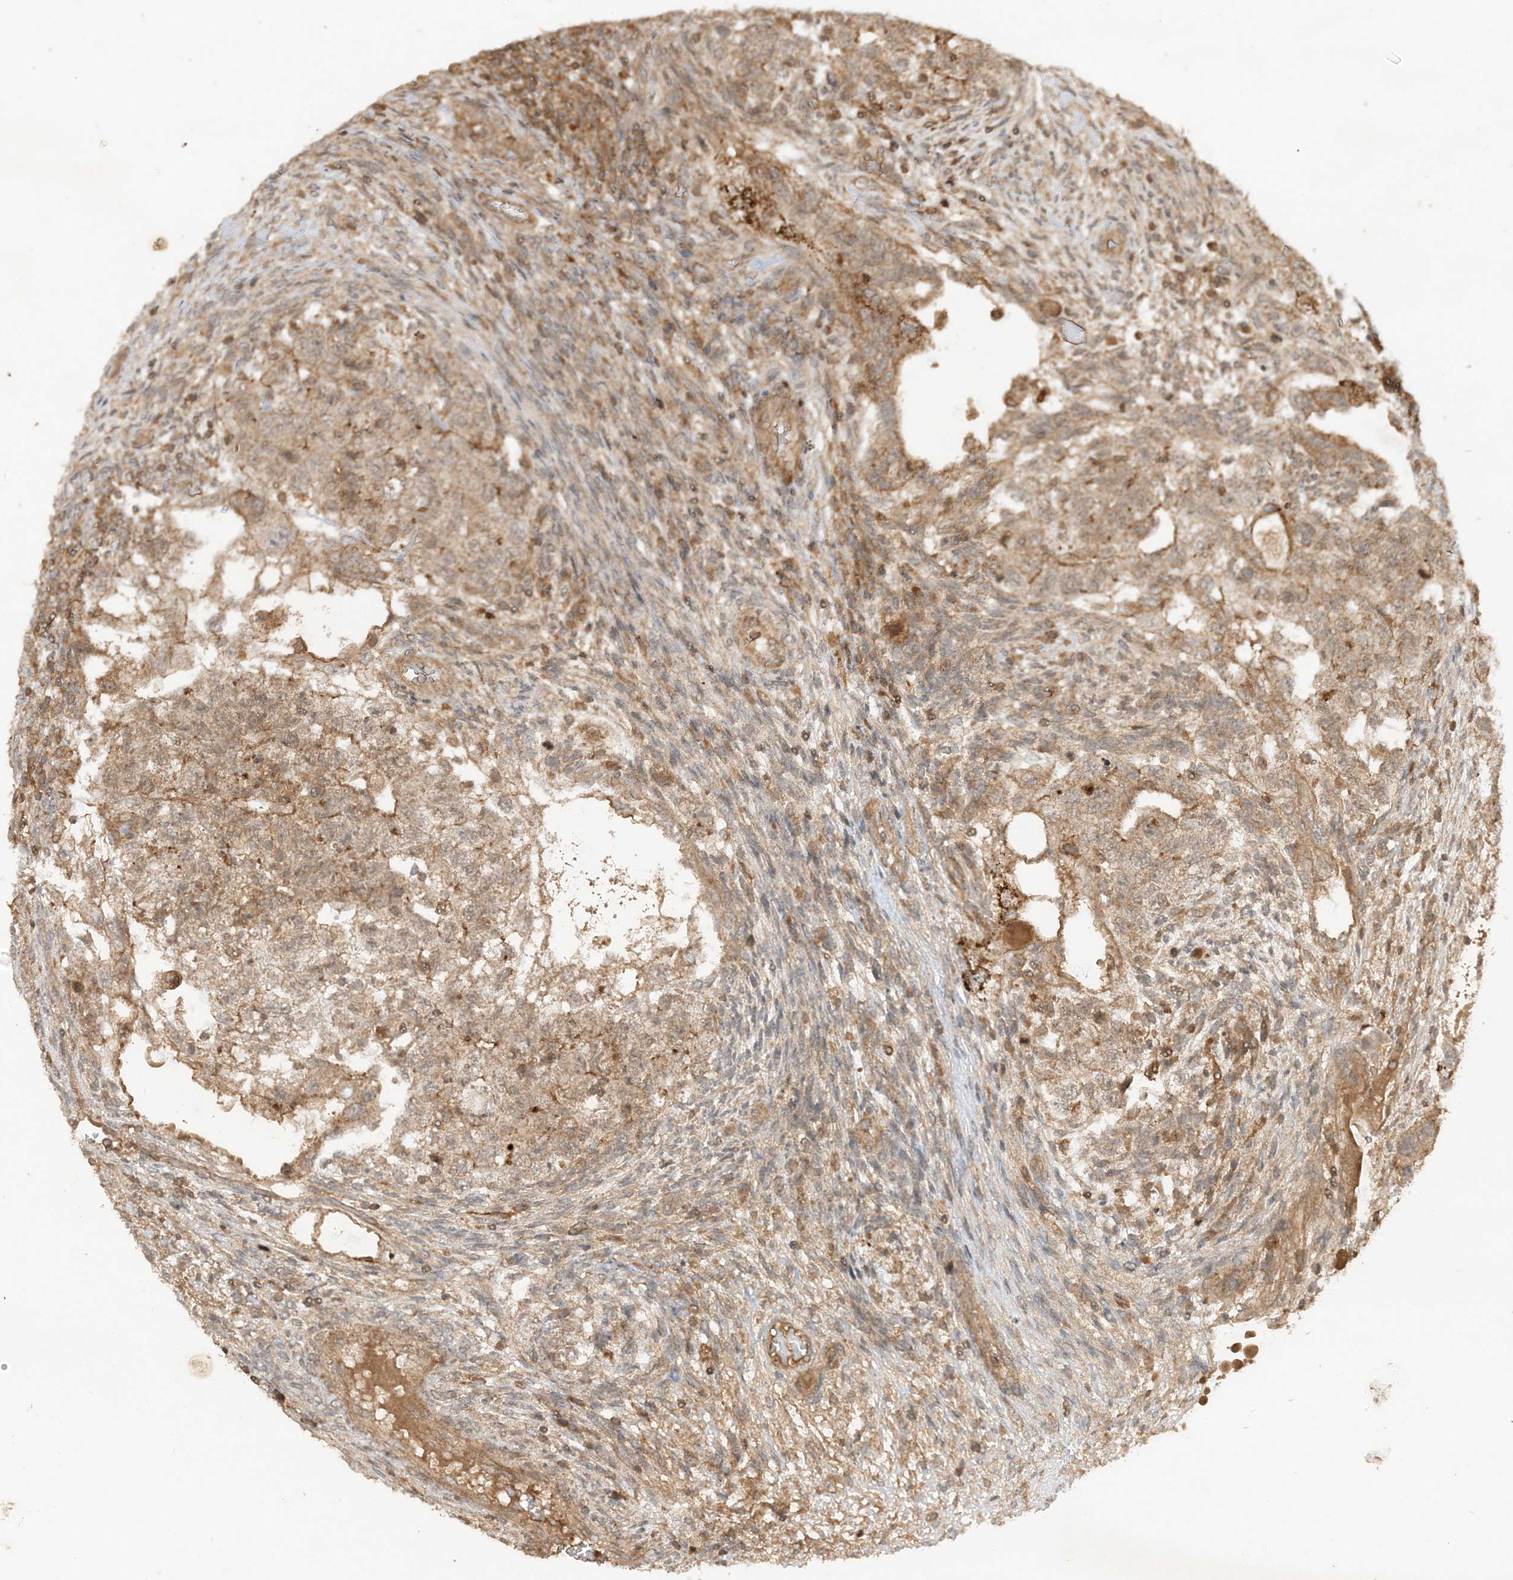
{"staining": {"intensity": "weak", "quantity": ">75%", "location": "cytoplasmic/membranous"}, "tissue": "testis cancer", "cell_type": "Tumor cells", "image_type": "cancer", "snomed": [{"axis": "morphology", "description": "Carcinoma, Embryonal, NOS"}, {"axis": "topography", "description": "Testis"}], "caption": "A brown stain labels weak cytoplasmic/membranous expression of a protein in embryonal carcinoma (testis) tumor cells.", "gene": "XRN1", "patient": {"sex": "male", "age": 36}}